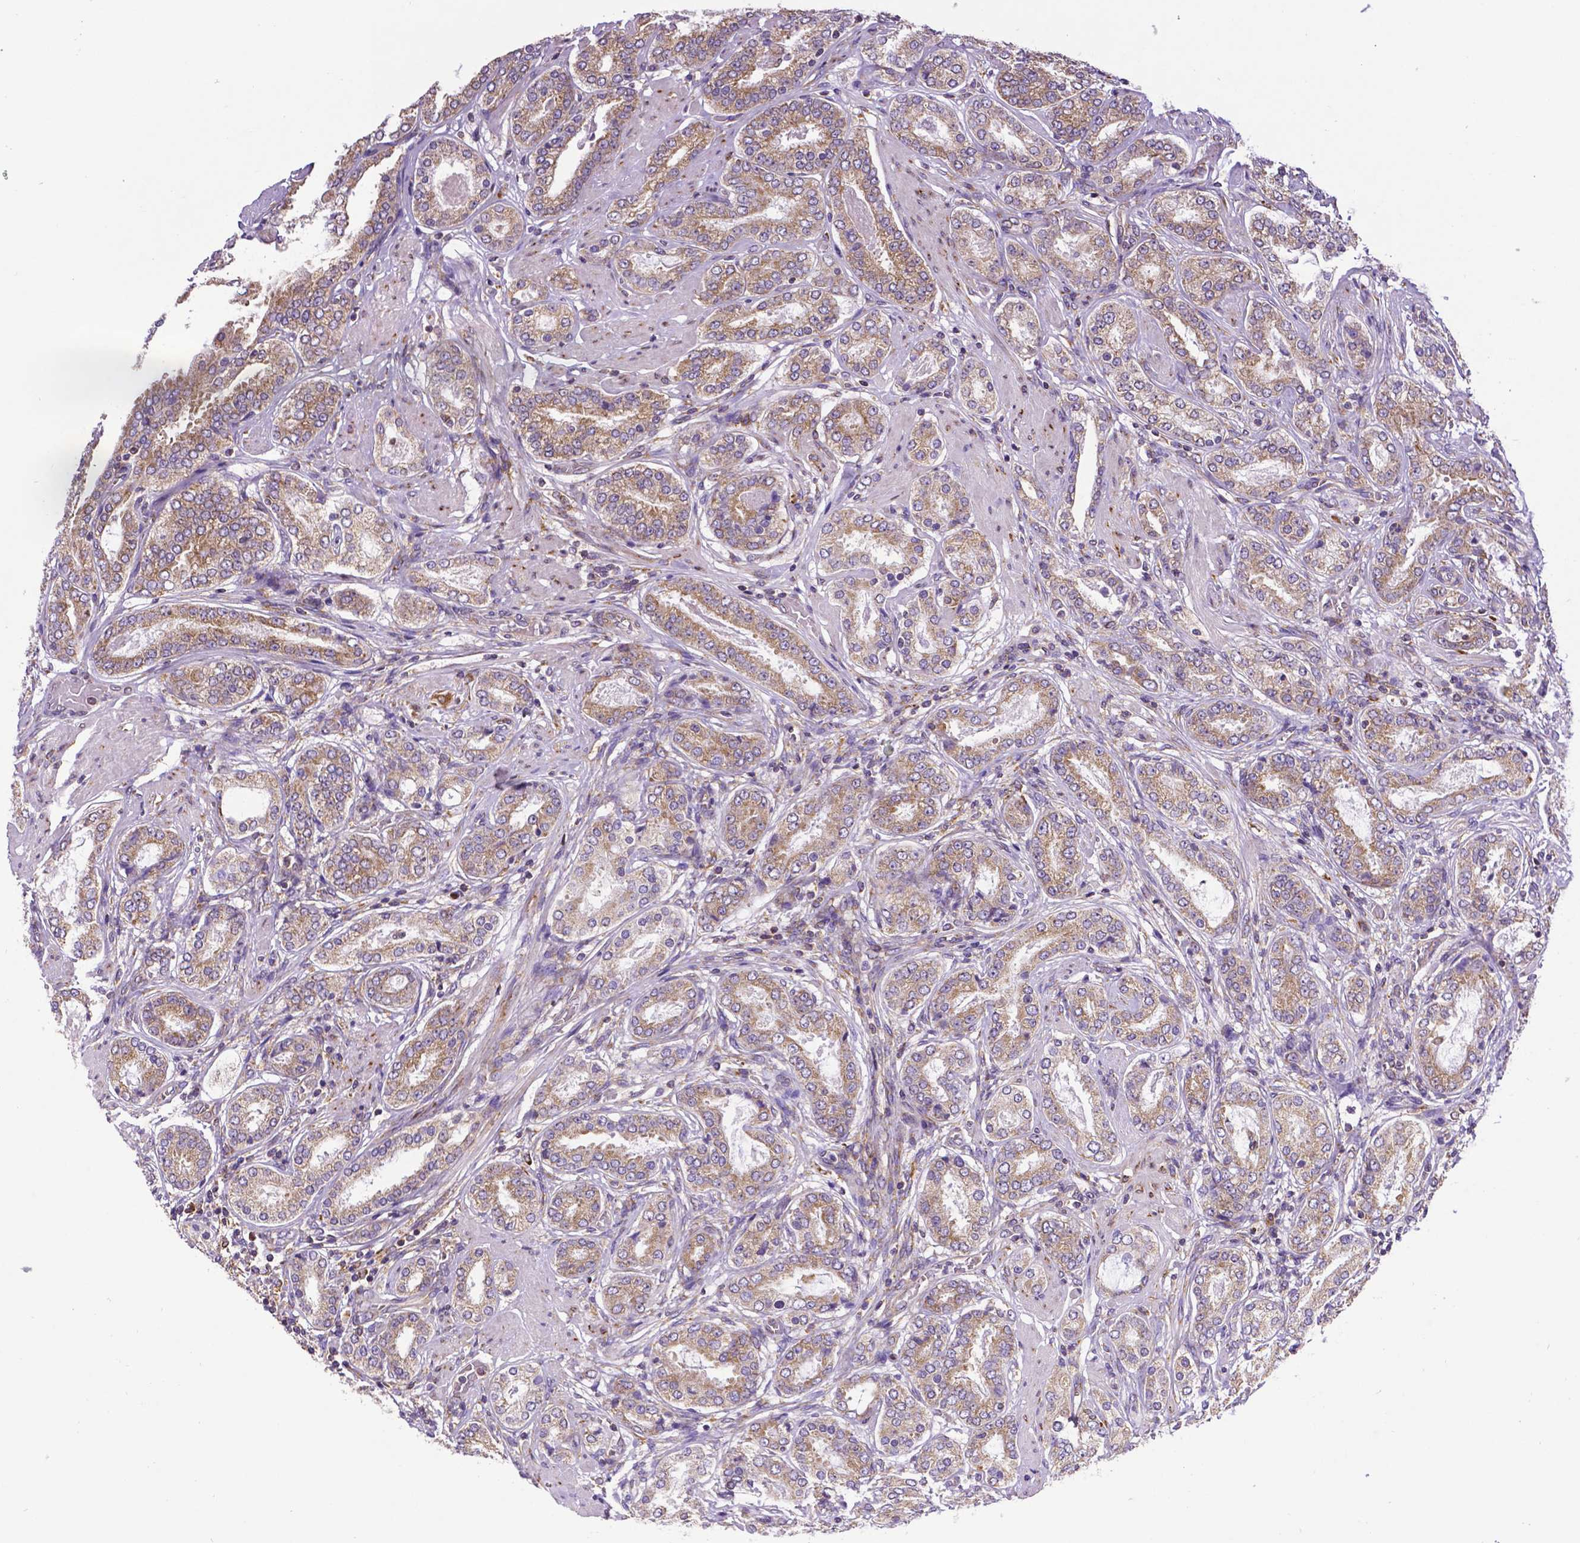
{"staining": {"intensity": "moderate", "quantity": ">75%", "location": "cytoplasmic/membranous"}, "tissue": "prostate cancer", "cell_type": "Tumor cells", "image_type": "cancer", "snomed": [{"axis": "morphology", "description": "Adenocarcinoma, High grade"}, {"axis": "topography", "description": "Prostate"}], "caption": "This image demonstrates immunohistochemistry (IHC) staining of prostate cancer, with medium moderate cytoplasmic/membranous expression in approximately >75% of tumor cells.", "gene": "MTDH", "patient": {"sex": "male", "age": 63}}